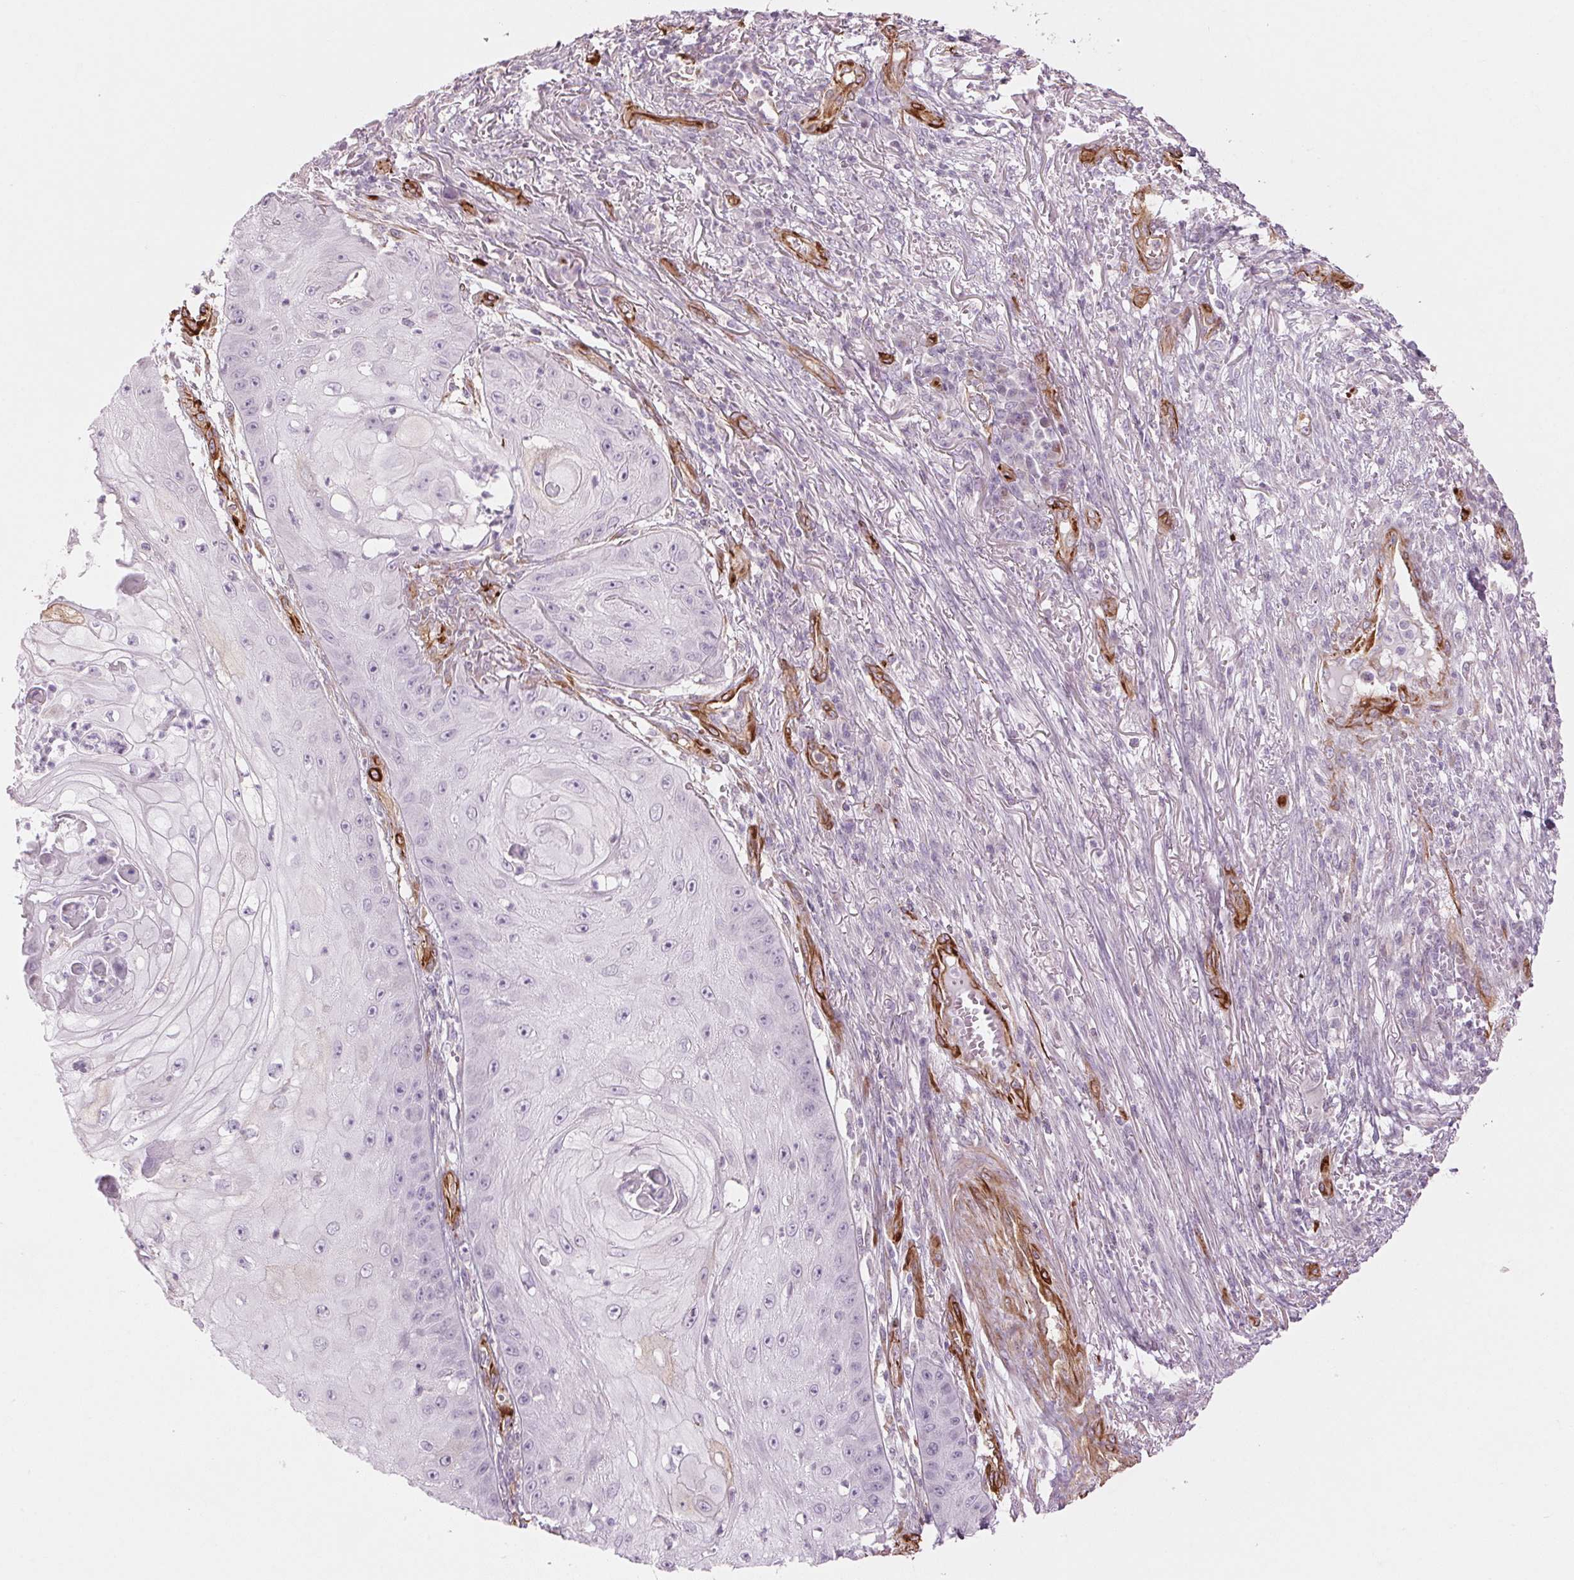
{"staining": {"intensity": "negative", "quantity": "none", "location": "none"}, "tissue": "skin cancer", "cell_type": "Tumor cells", "image_type": "cancer", "snomed": [{"axis": "morphology", "description": "Squamous cell carcinoma, NOS"}, {"axis": "topography", "description": "Skin"}], "caption": "This is an immunohistochemistry histopathology image of squamous cell carcinoma (skin). There is no positivity in tumor cells.", "gene": "CLPS", "patient": {"sex": "male", "age": 70}}